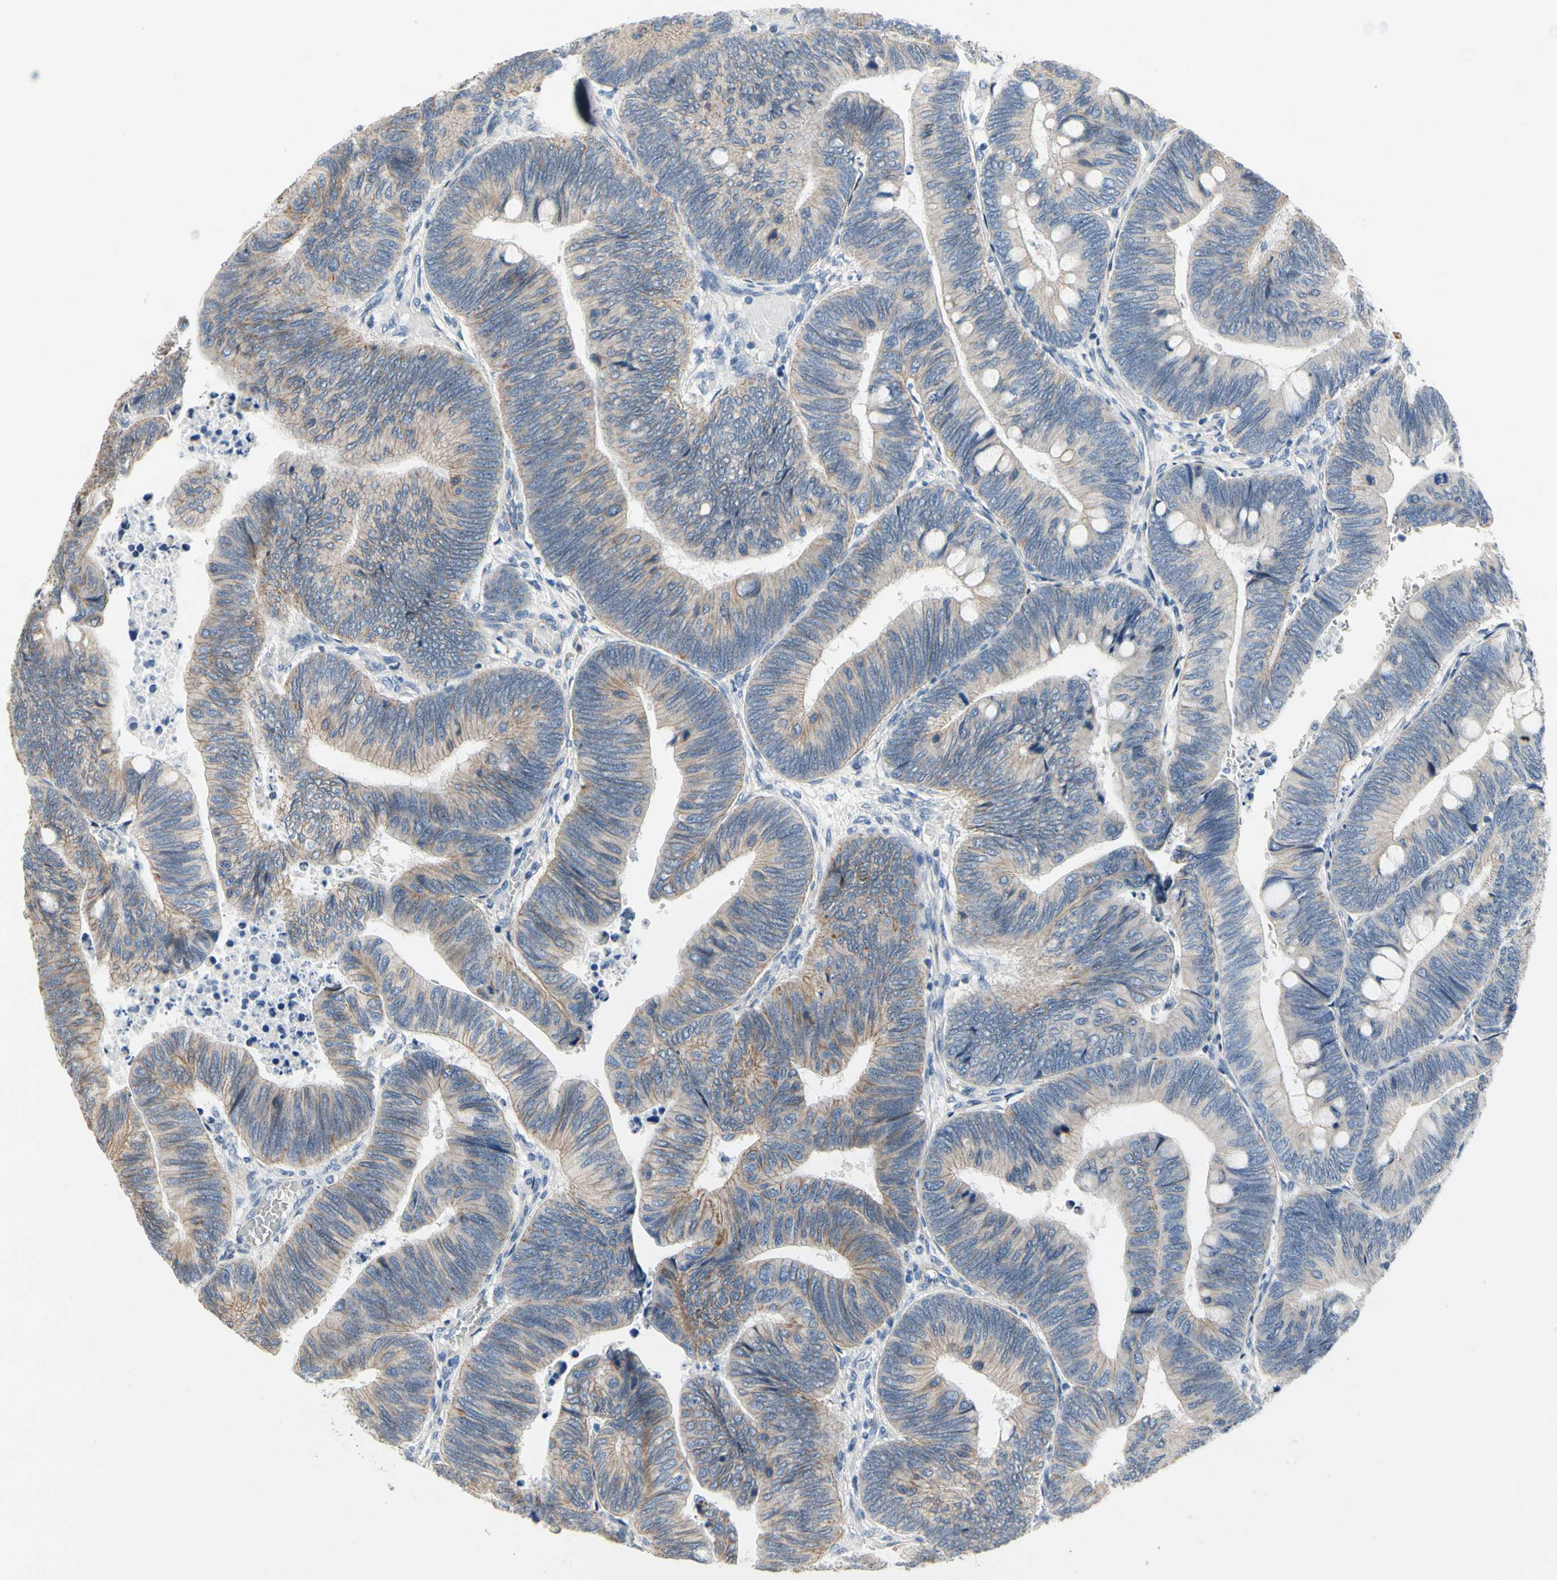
{"staining": {"intensity": "moderate", "quantity": "25%-75%", "location": "cytoplasmic/membranous"}, "tissue": "colorectal cancer", "cell_type": "Tumor cells", "image_type": "cancer", "snomed": [{"axis": "morphology", "description": "Normal tissue, NOS"}, {"axis": "morphology", "description": "Adenocarcinoma, NOS"}, {"axis": "topography", "description": "Rectum"}, {"axis": "topography", "description": "Peripheral nerve tissue"}], "caption": "Protein staining of adenocarcinoma (colorectal) tissue displays moderate cytoplasmic/membranous expression in about 25%-75% of tumor cells. Immunohistochemistry stains the protein in brown and the nuclei are stained blue.", "gene": "LGR6", "patient": {"sex": "male", "age": 92}}